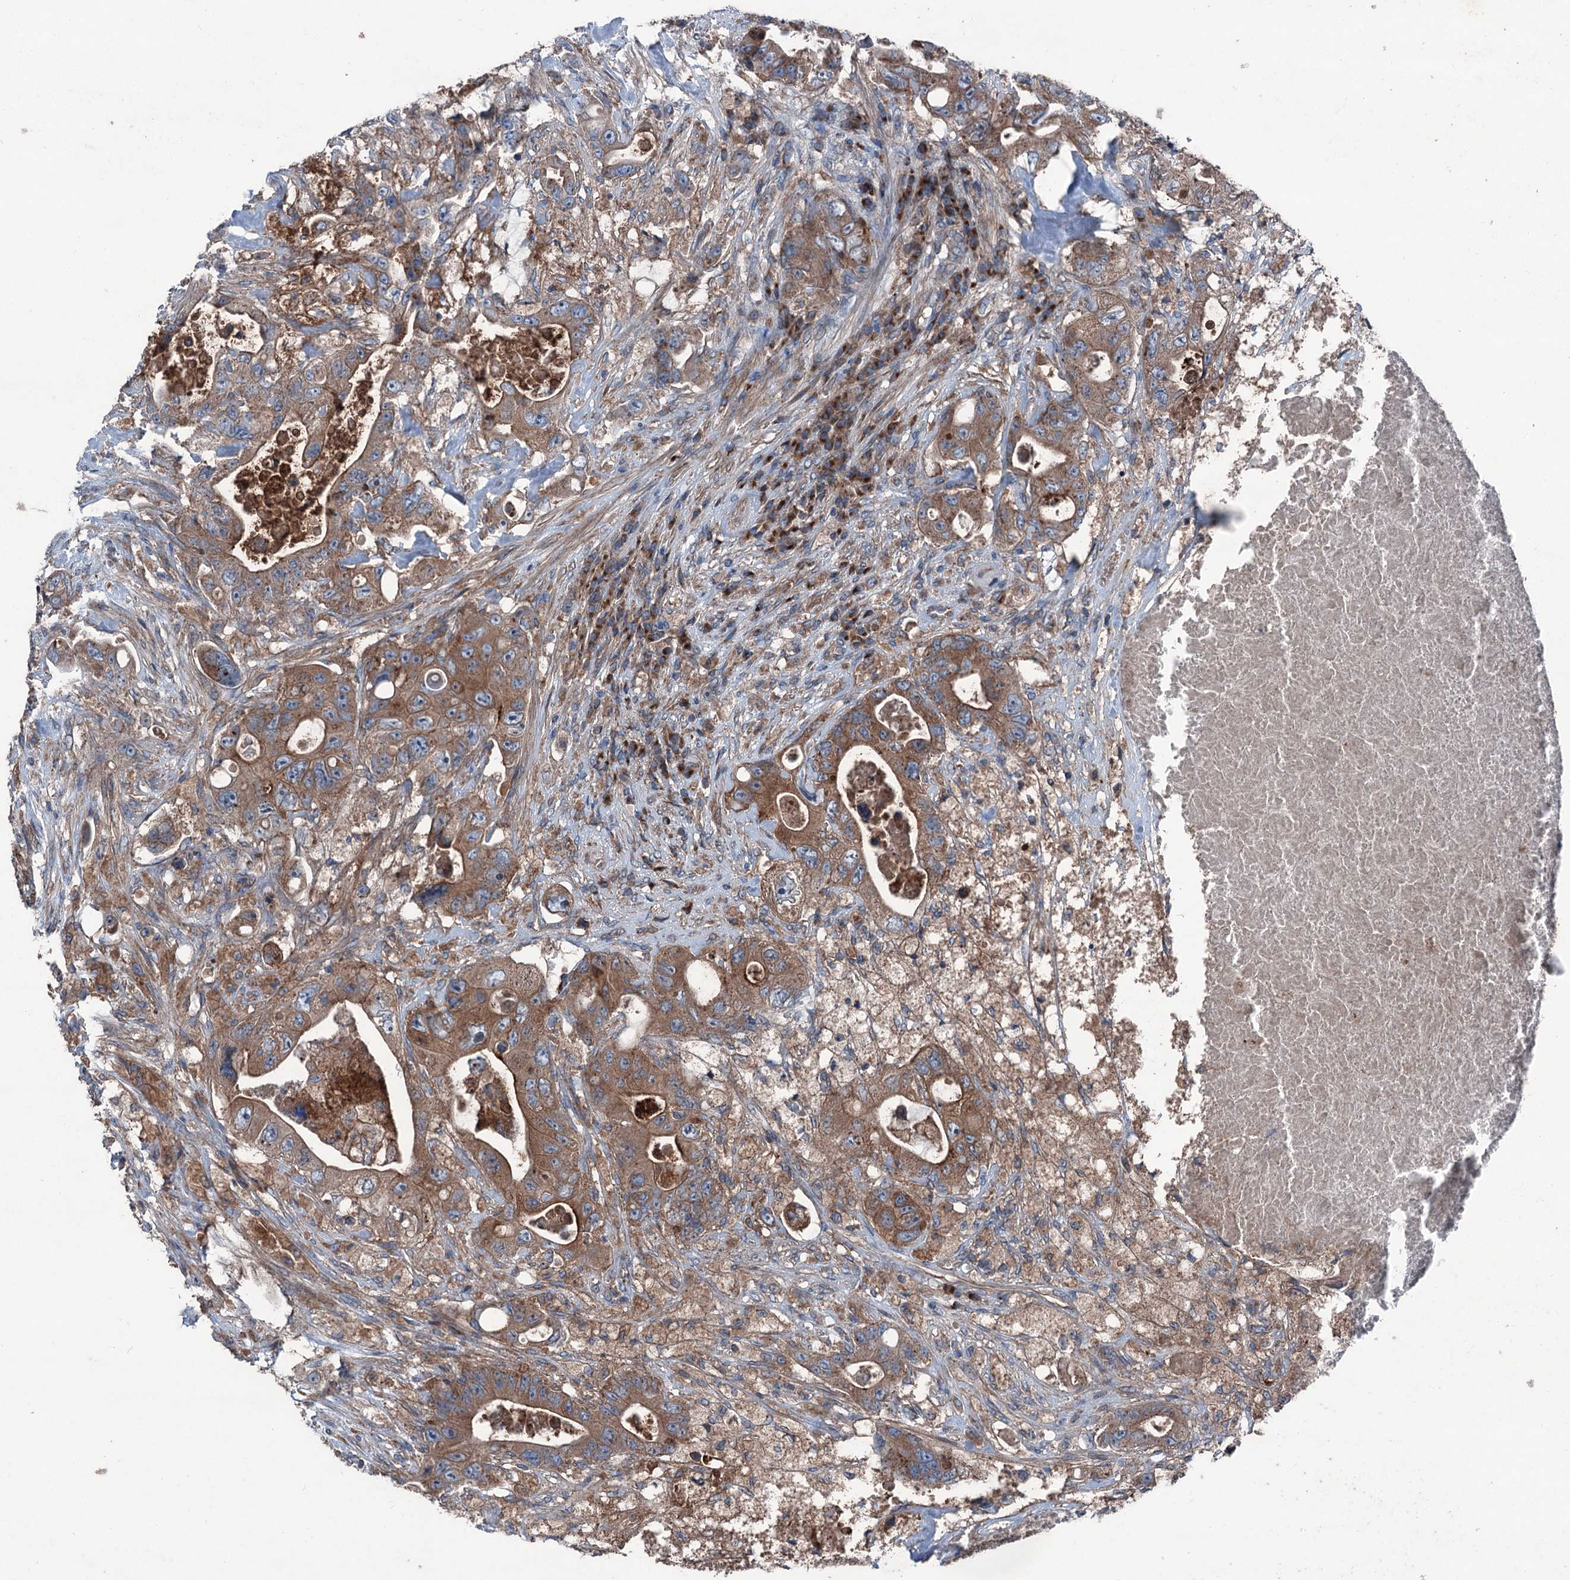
{"staining": {"intensity": "moderate", "quantity": ">75%", "location": "cytoplasmic/membranous"}, "tissue": "colorectal cancer", "cell_type": "Tumor cells", "image_type": "cancer", "snomed": [{"axis": "morphology", "description": "Adenocarcinoma, NOS"}, {"axis": "topography", "description": "Colon"}], "caption": "Human adenocarcinoma (colorectal) stained with a brown dye displays moderate cytoplasmic/membranous positive positivity in approximately >75% of tumor cells.", "gene": "RUFY1", "patient": {"sex": "female", "age": 46}}